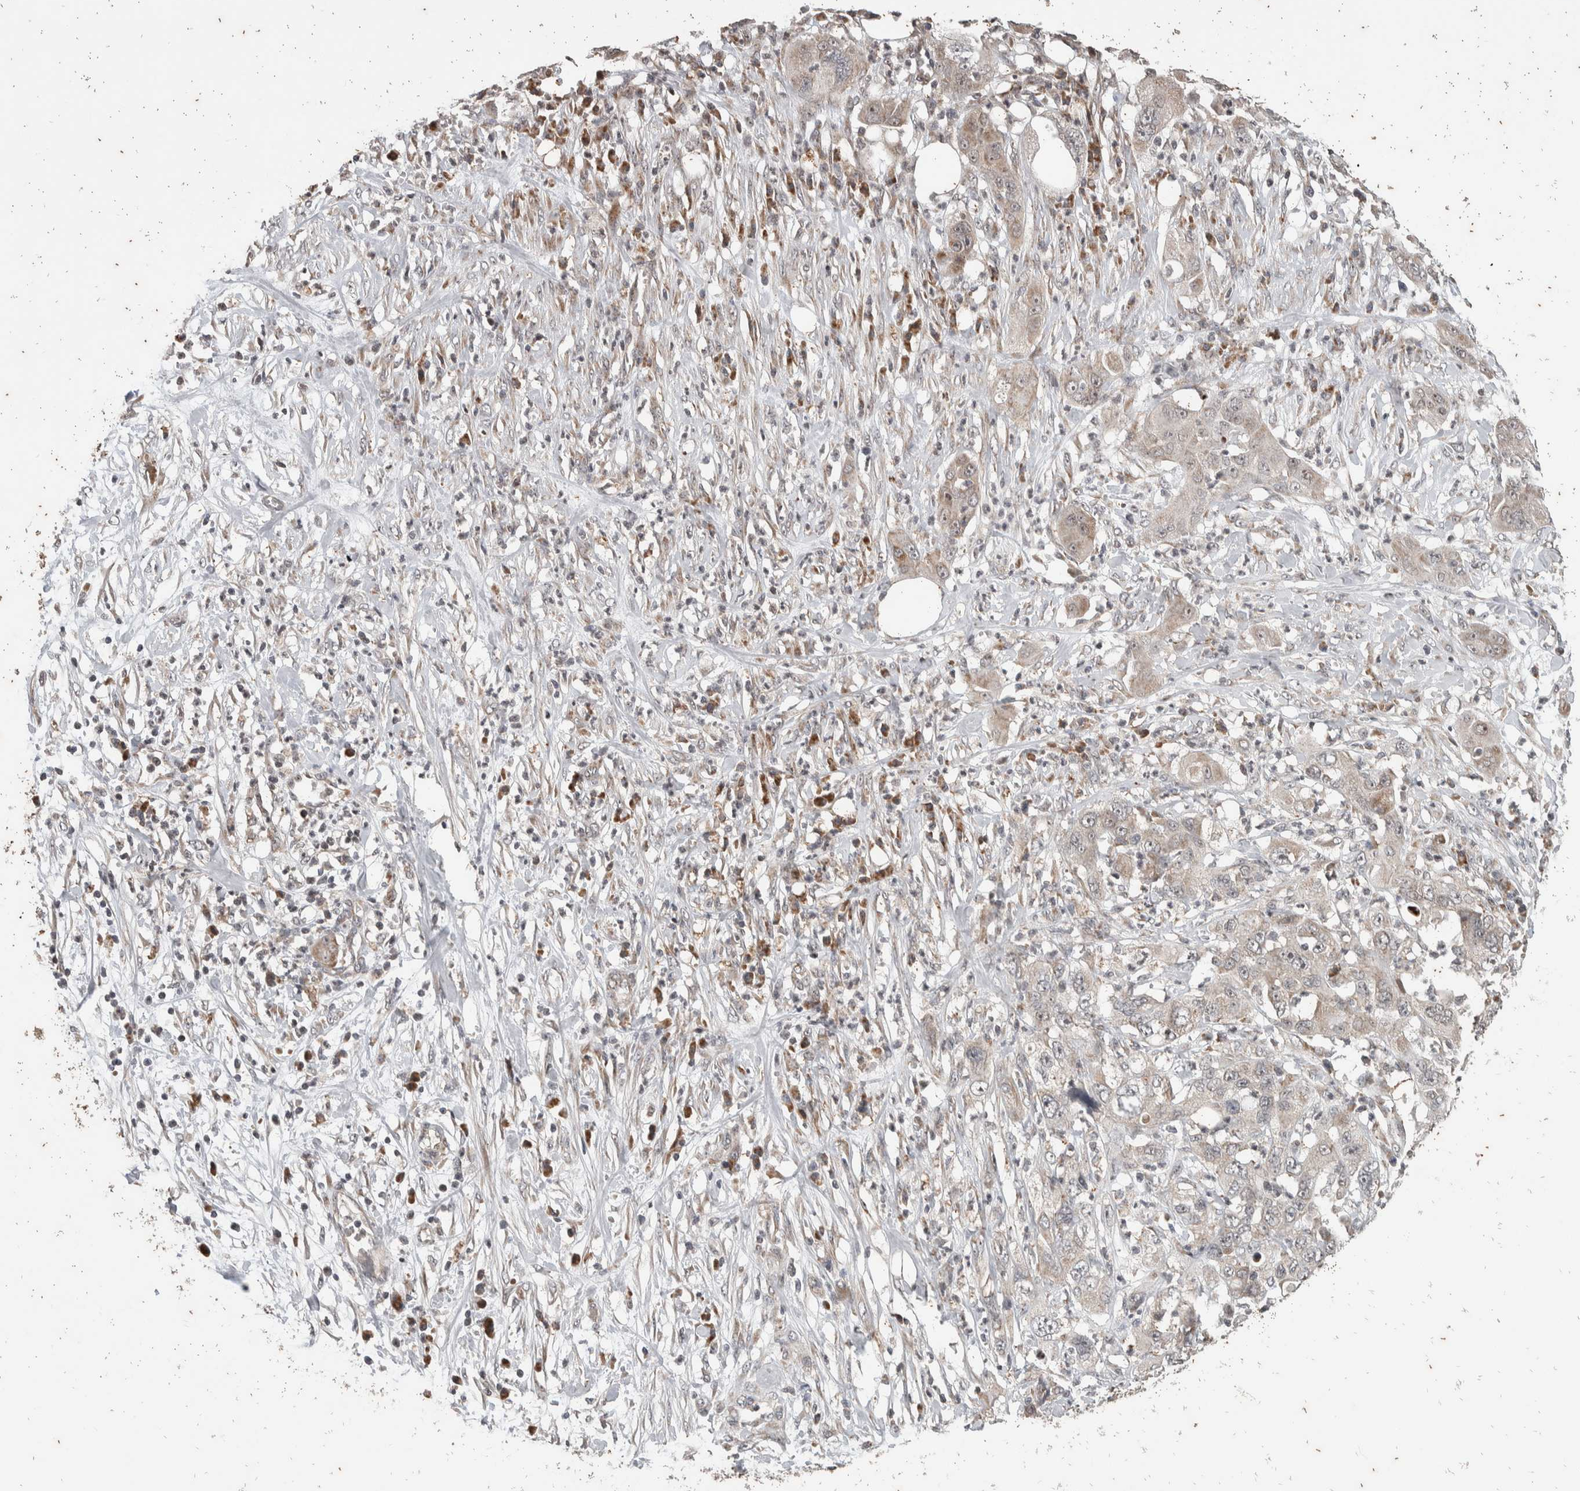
{"staining": {"intensity": "weak", "quantity": "25%-75%", "location": "cytoplasmic/membranous,nuclear"}, "tissue": "pancreatic cancer", "cell_type": "Tumor cells", "image_type": "cancer", "snomed": [{"axis": "morphology", "description": "Adenocarcinoma, NOS"}, {"axis": "topography", "description": "Pancreas"}], "caption": "Brown immunohistochemical staining in human pancreatic cancer (adenocarcinoma) shows weak cytoplasmic/membranous and nuclear staining in approximately 25%-75% of tumor cells.", "gene": "ATXN7L1", "patient": {"sex": "female", "age": 78}}